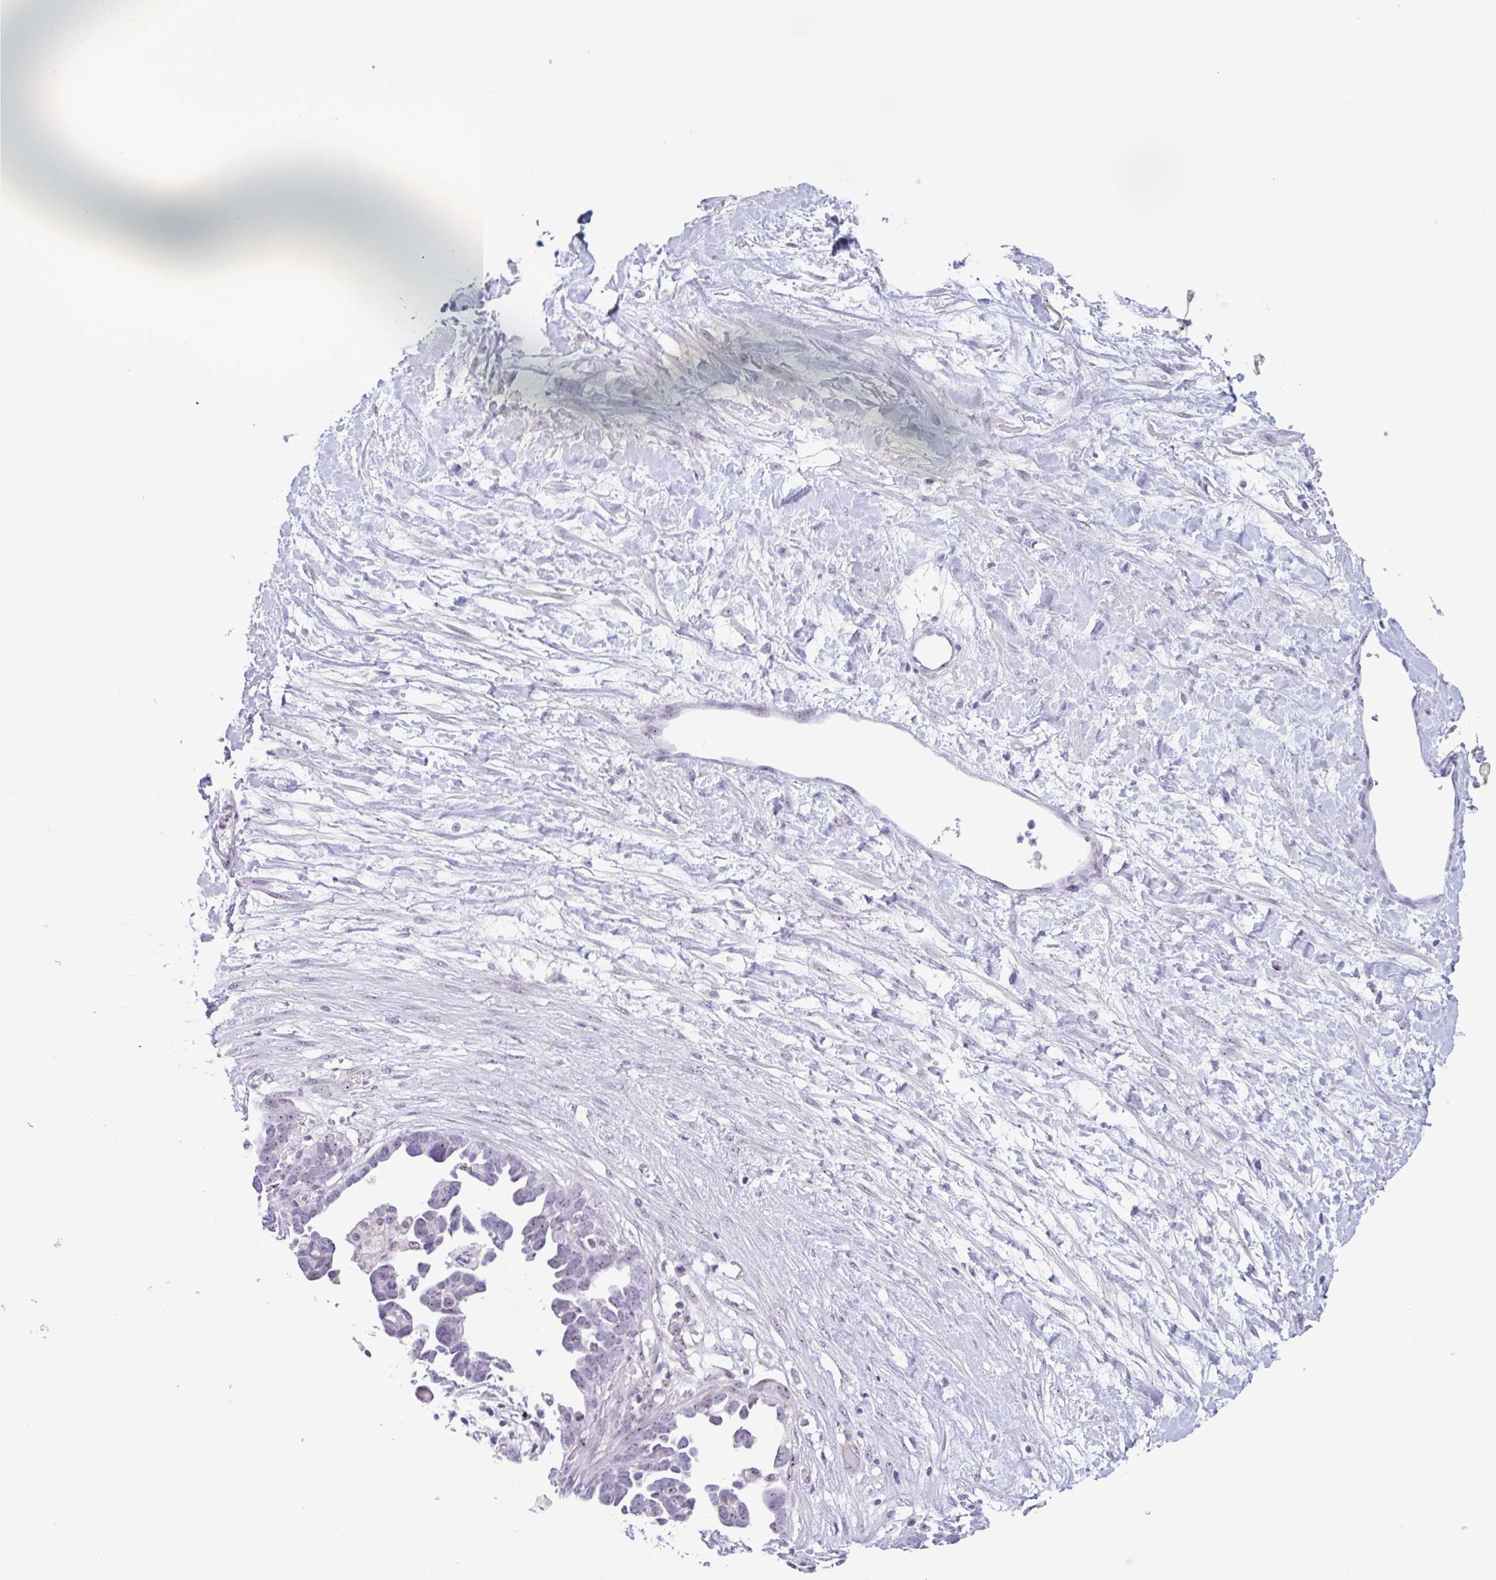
{"staining": {"intensity": "weak", "quantity": "25%-75%", "location": "nuclear"}, "tissue": "ovarian cancer", "cell_type": "Tumor cells", "image_type": "cancer", "snomed": [{"axis": "morphology", "description": "Cystadenocarcinoma, serous, NOS"}, {"axis": "topography", "description": "Ovary"}], "caption": "Immunohistochemistry (IHC) of human ovarian serous cystadenocarcinoma exhibits low levels of weak nuclear expression in about 25%-75% of tumor cells.", "gene": "LENG9", "patient": {"sex": "female", "age": 54}}